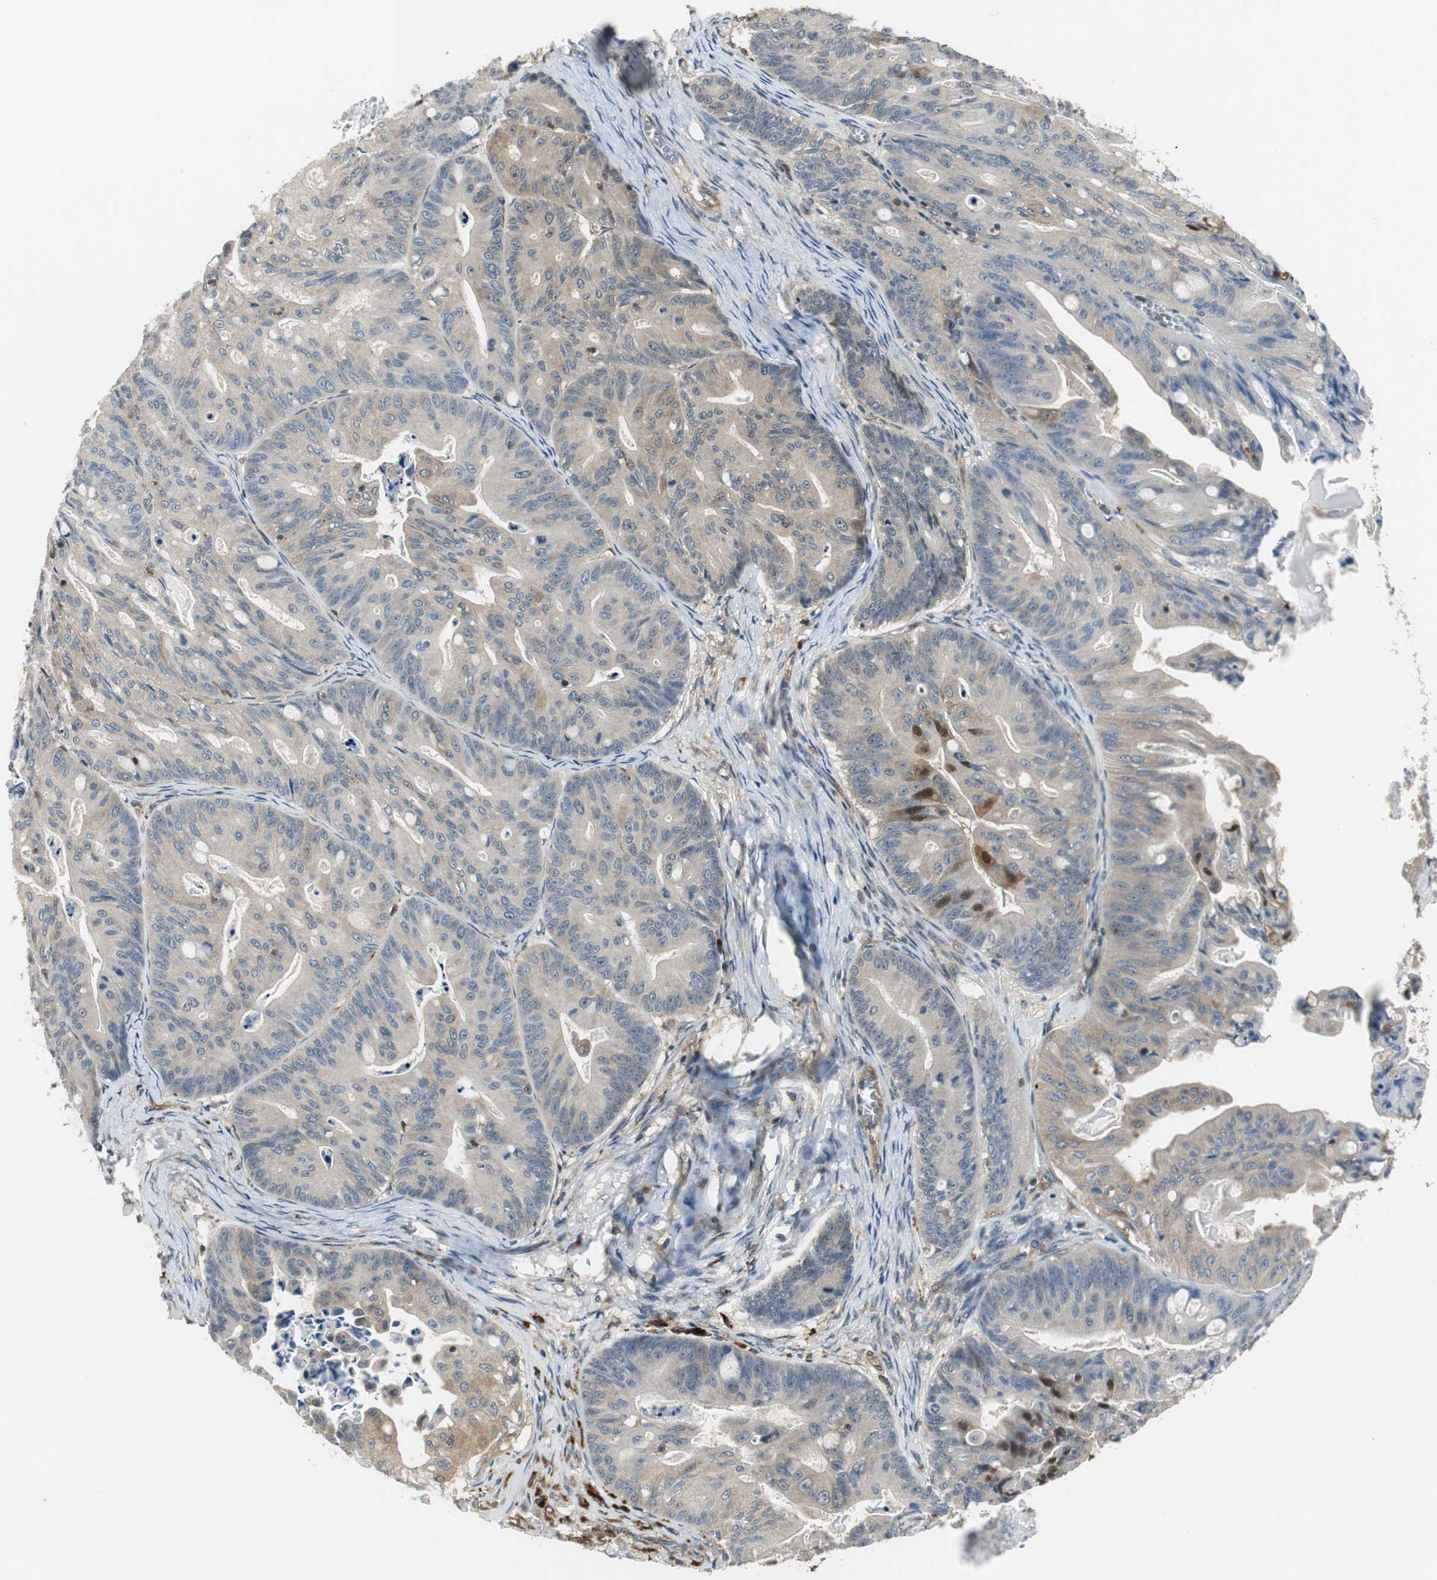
{"staining": {"intensity": "weak", "quantity": ">75%", "location": "cytoplasmic/membranous"}, "tissue": "ovarian cancer", "cell_type": "Tumor cells", "image_type": "cancer", "snomed": [{"axis": "morphology", "description": "Cystadenocarcinoma, mucinous, NOS"}, {"axis": "topography", "description": "Ovary"}], "caption": "Protein staining of ovarian cancer (mucinous cystadenocarcinoma) tissue demonstrates weak cytoplasmic/membranous staining in approximately >75% of tumor cells. The staining was performed using DAB, with brown indicating positive protein expression. Nuclei are stained blue with hematoxylin.", "gene": "NCK1", "patient": {"sex": "female", "age": 36}}